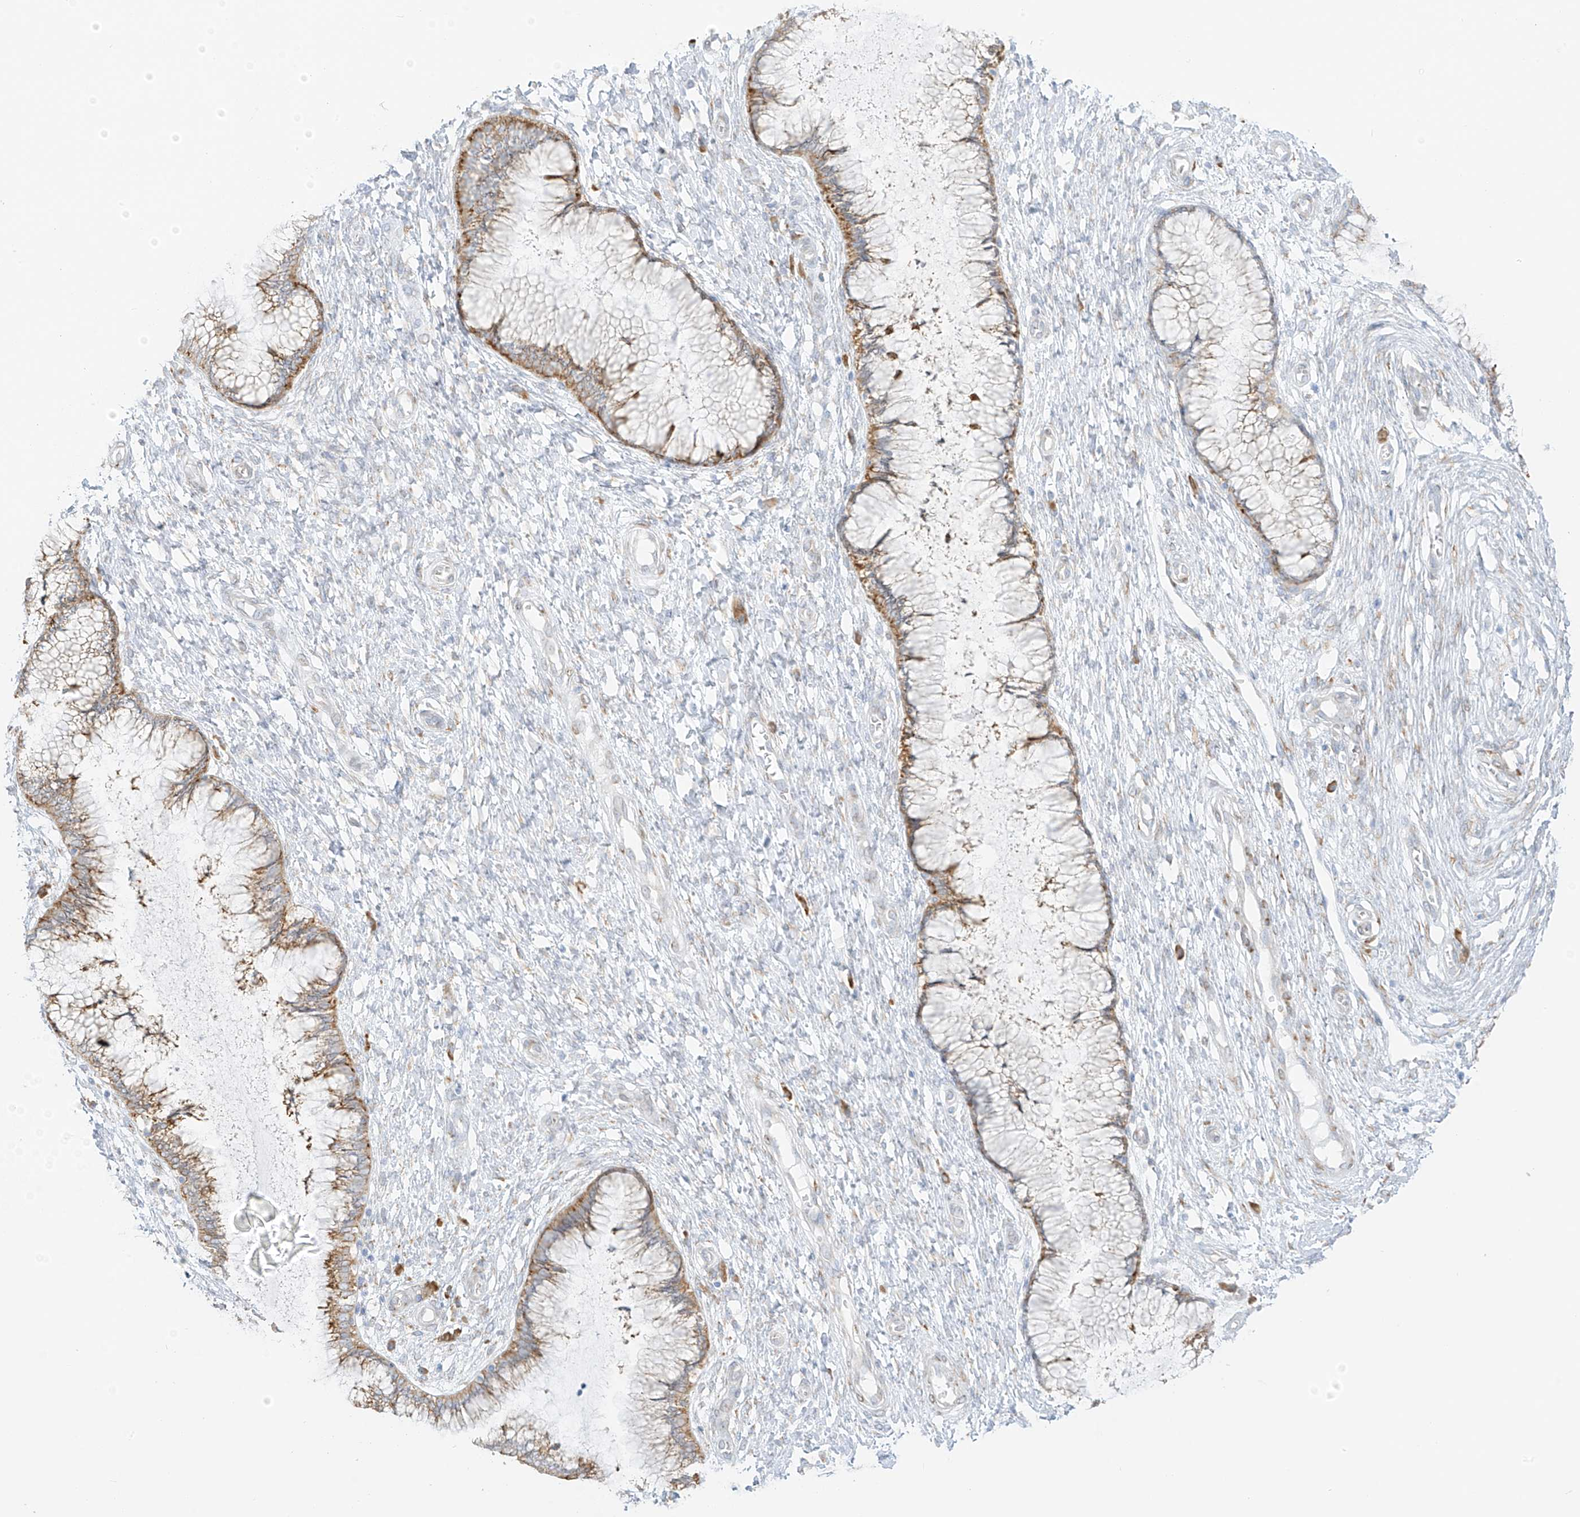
{"staining": {"intensity": "moderate", "quantity": "25%-75%", "location": "cytoplasmic/membranous"}, "tissue": "cervix", "cell_type": "Glandular cells", "image_type": "normal", "snomed": [{"axis": "morphology", "description": "Normal tissue, NOS"}, {"axis": "topography", "description": "Cervix"}], "caption": "DAB (3,3'-diaminobenzidine) immunohistochemical staining of unremarkable cervix reveals moderate cytoplasmic/membranous protein staining in approximately 25%-75% of glandular cells.", "gene": "LRRC59", "patient": {"sex": "female", "age": 55}}